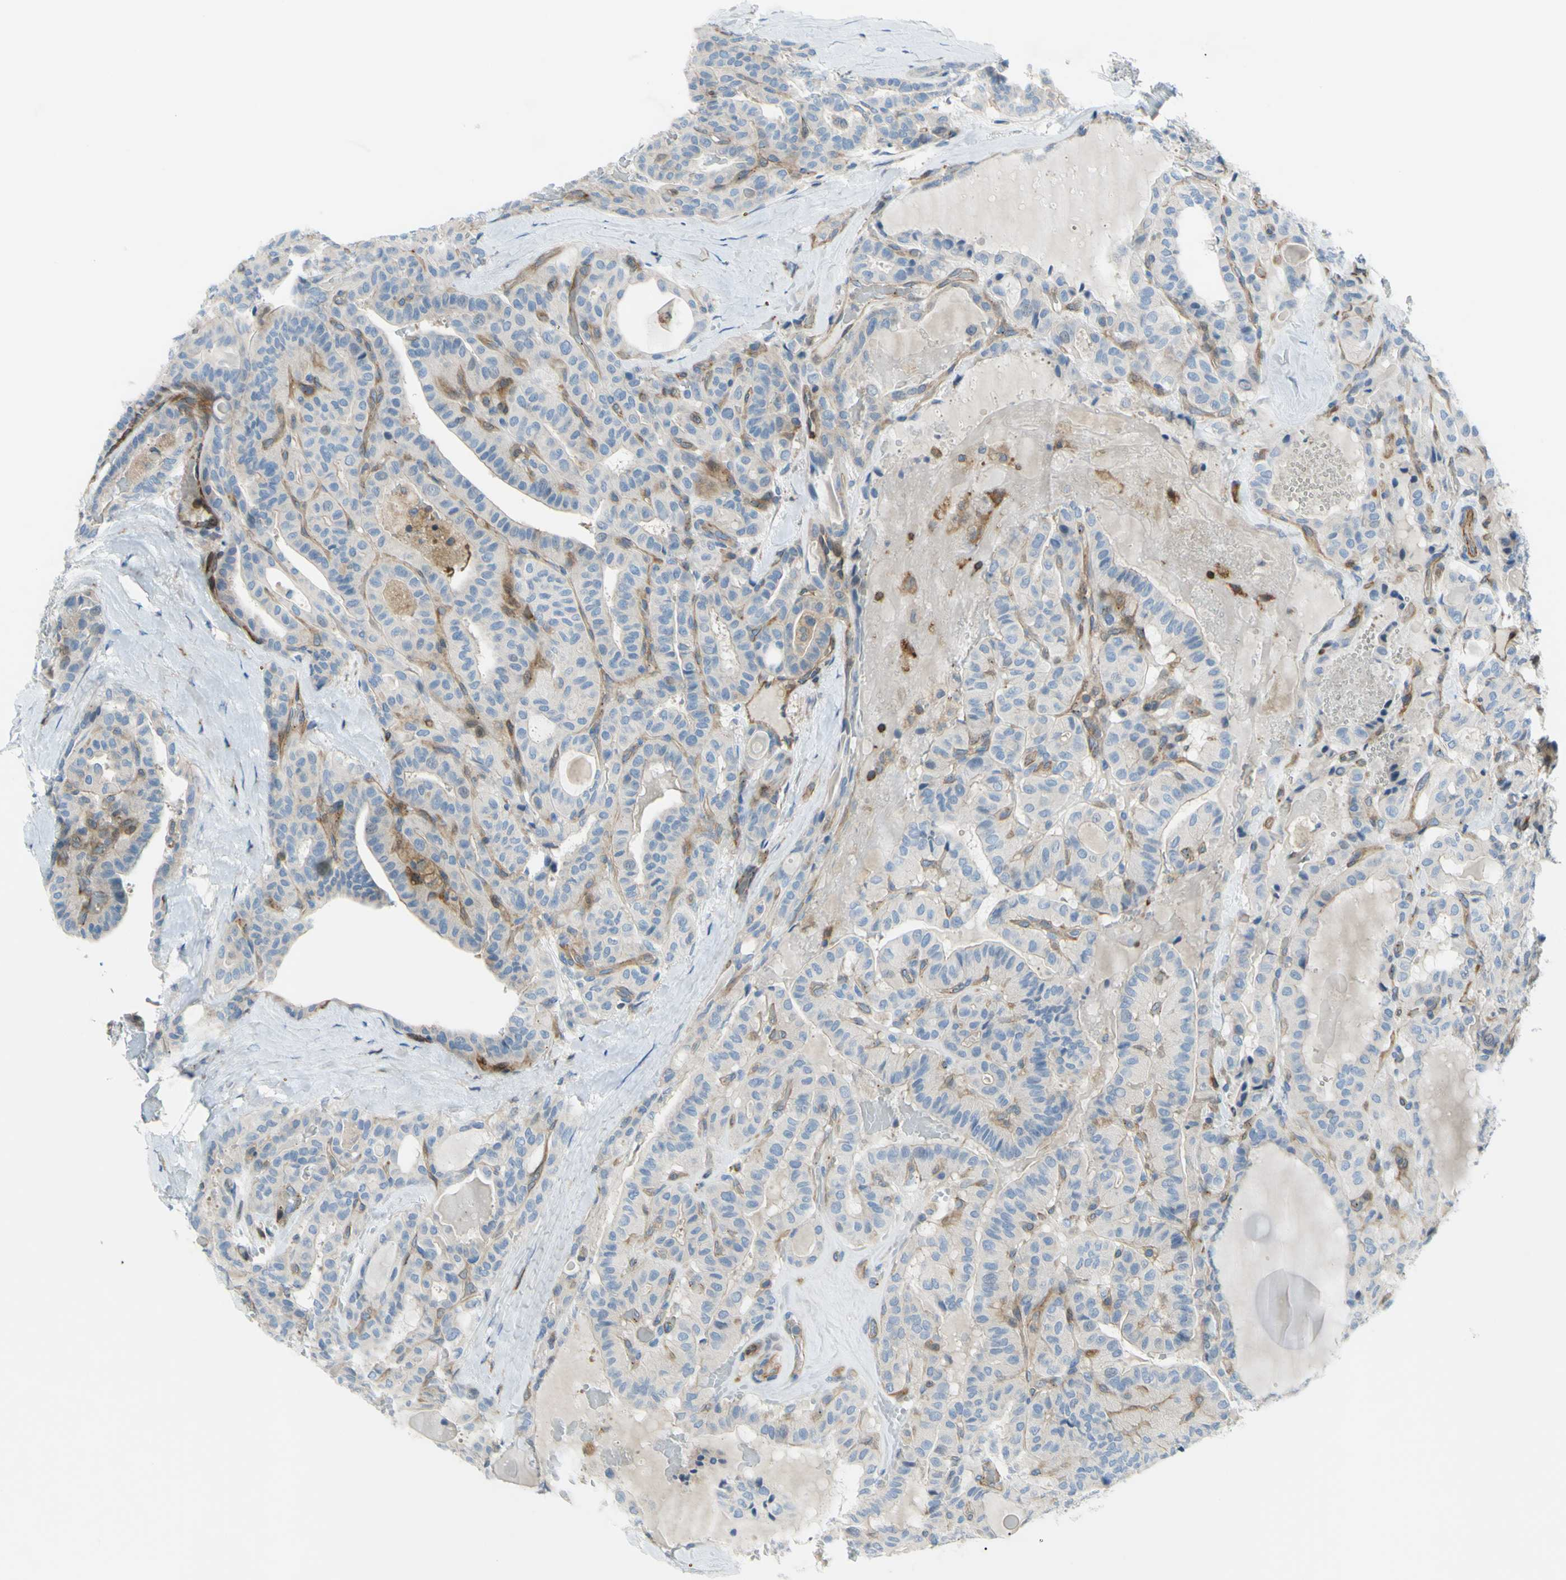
{"staining": {"intensity": "weak", "quantity": "<25%", "location": "cytoplasmic/membranous"}, "tissue": "thyroid cancer", "cell_type": "Tumor cells", "image_type": "cancer", "snomed": [{"axis": "morphology", "description": "Papillary adenocarcinoma, NOS"}, {"axis": "topography", "description": "Thyroid gland"}], "caption": "Micrograph shows no protein staining in tumor cells of thyroid cancer (papillary adenocarcinoma) tissue.", "gene": "PAK2", "patient": {"sex": "male", "age": 77}}